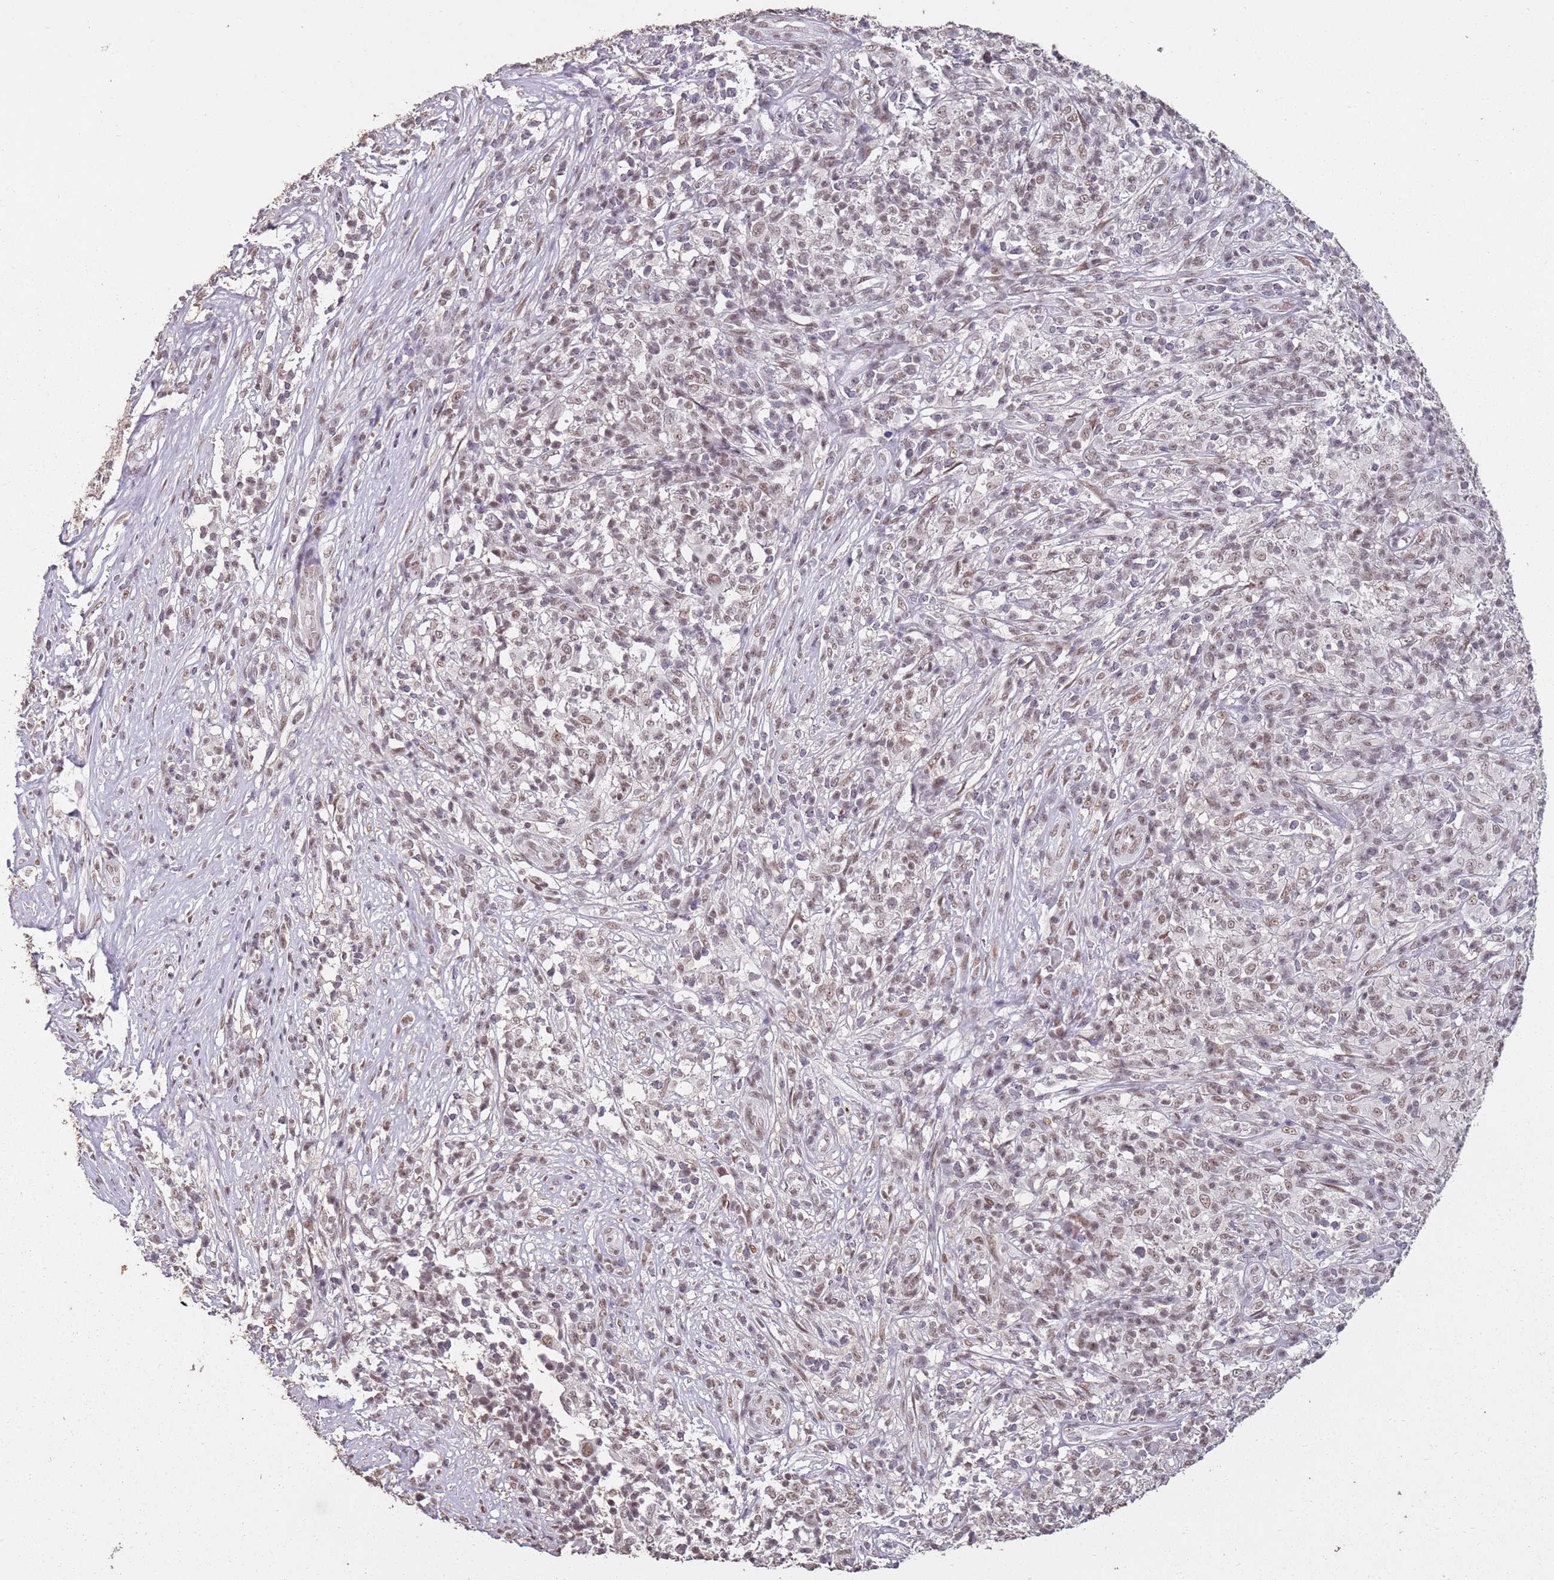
{"staining": {"intensity": "moderate", "quantity": ">75%", "location": "nuclear"}, "tissue": "melanoma", "cell_type": "Tumor cells", "image_type": "cancer", "snomed": [{"axis": "morphology", "description": "Malignant melanoma, NOS"}, {"axis": "topography", "description": "Skin"}], "caption": "A micrograph of human malignant melanoma stained for a protein demonstrates moderate nuclear brown staining in tumor cells.", "gene": "ARL14EP", "patient": {"sex": "male", "age": 66}}